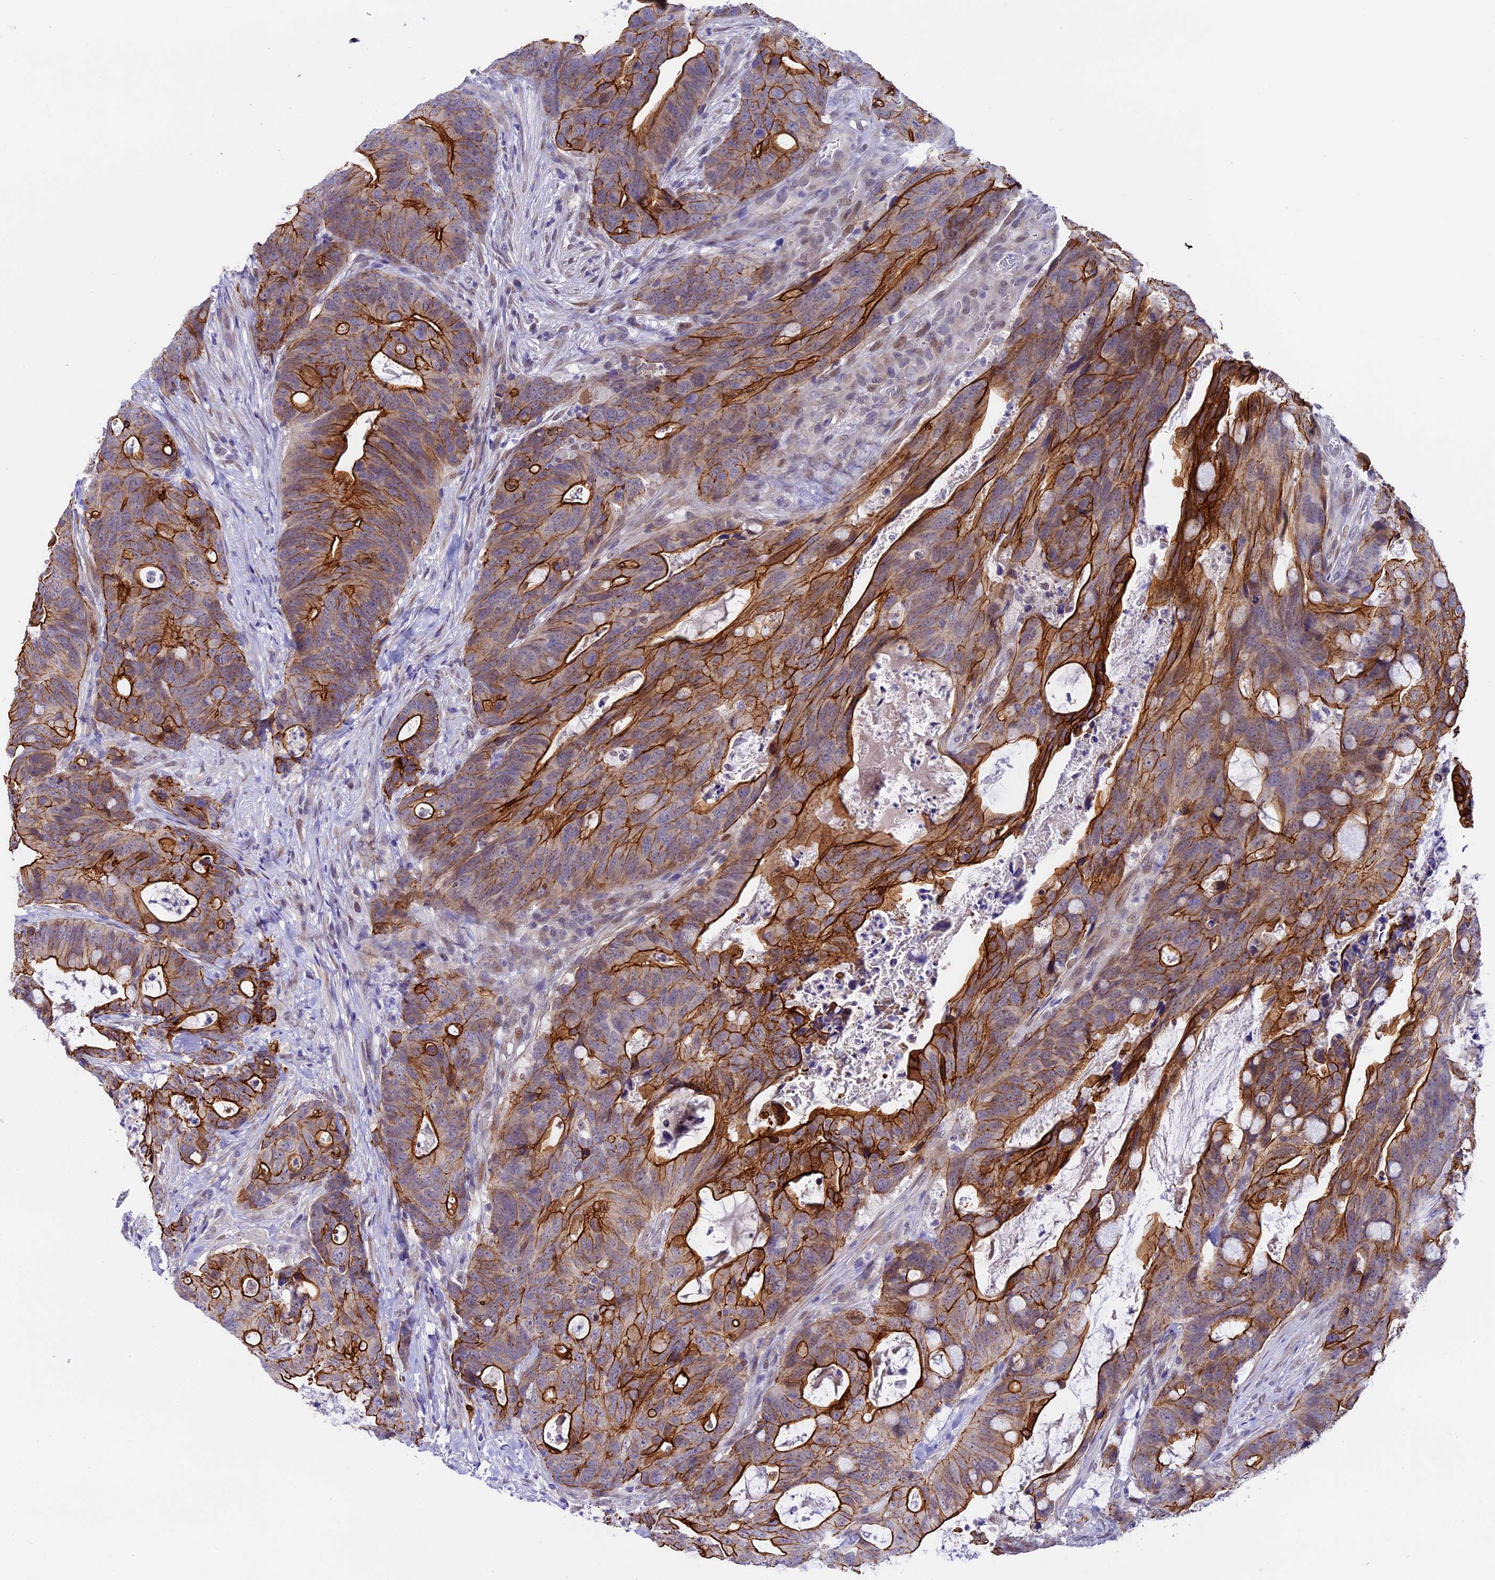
{"staining": {"intensity": "strong", "quantity": "25%-75%", "location": "cytoplasmic/membranous"}, "tissue": "colorectal cancer", "cell_type": "Tumor cells", "image_type": "cancer", "snomed": [{"axis": "morphology", "description": "Adenocarcinoma, NOS"}, {"axis": "topography", "description": "Colon"}], "caption": "Immunohistochemical staining of human colorectal adenocarcinoma demonstrates high levels of strong cytoplasmic/membranous expression in approximately 25%-75% of tumor cells.", "gene": "OSGEP", "patient": {"sex": "female", "age": 82}}